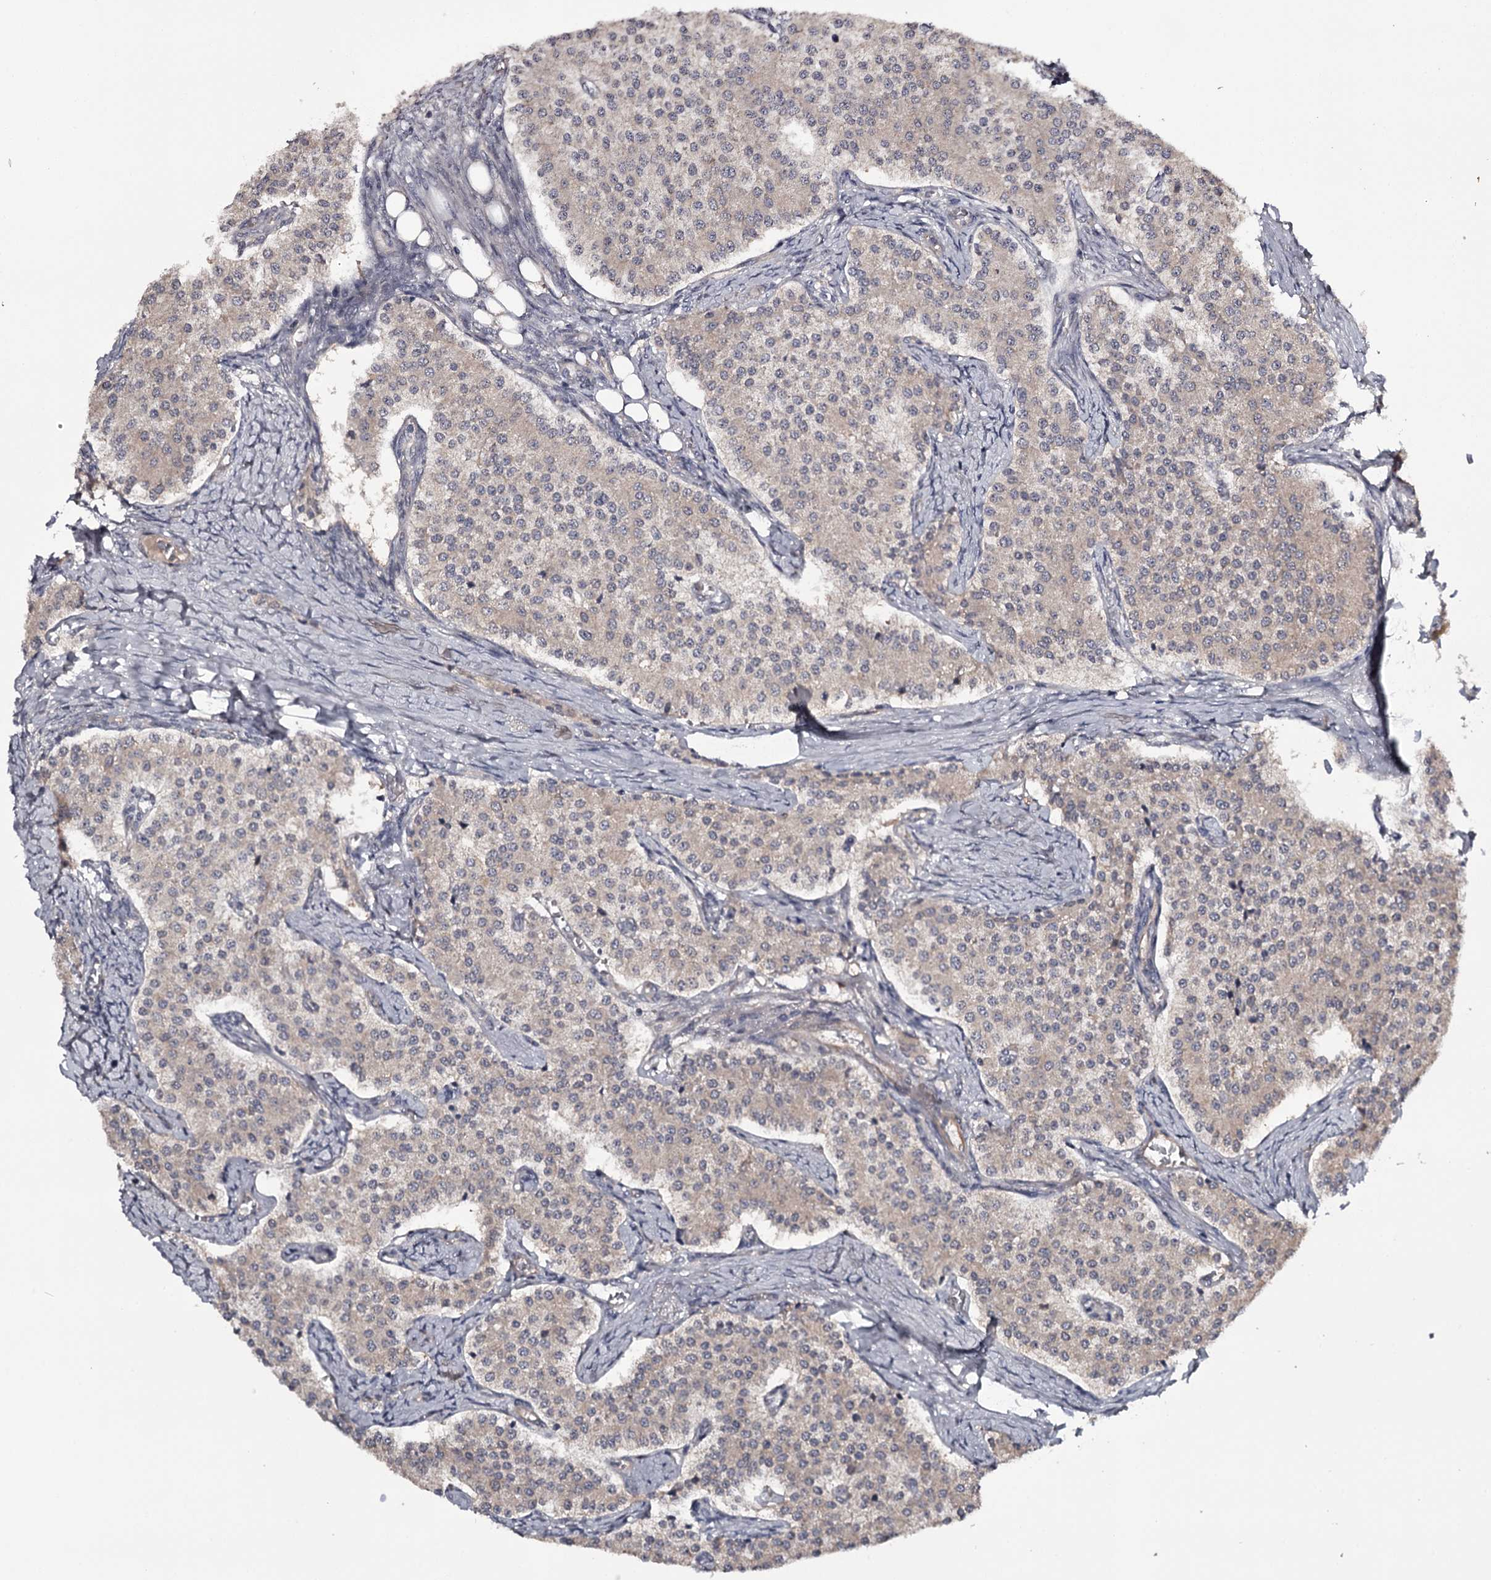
{"staining": {"intensity": "weak", "quantity": ">75%", "location": "cytoplasmic/membranous"}, "tissue": "carcinoid", "cell_type": "Tumor cells", "image_type": "cancer", "snomed": [{"axis": "morphology", "description": "Carcinoid, malignant, NOS"}, {"axis": "topography", "description": "Colon"}], "caption": "Protein staining displays weak cytoplasmic/membranous expression in approximately >75% of tumor cells in malignant carcinoid.", "gene": "CWF19L2", "patient": {"sex": "female", "age": 52}}